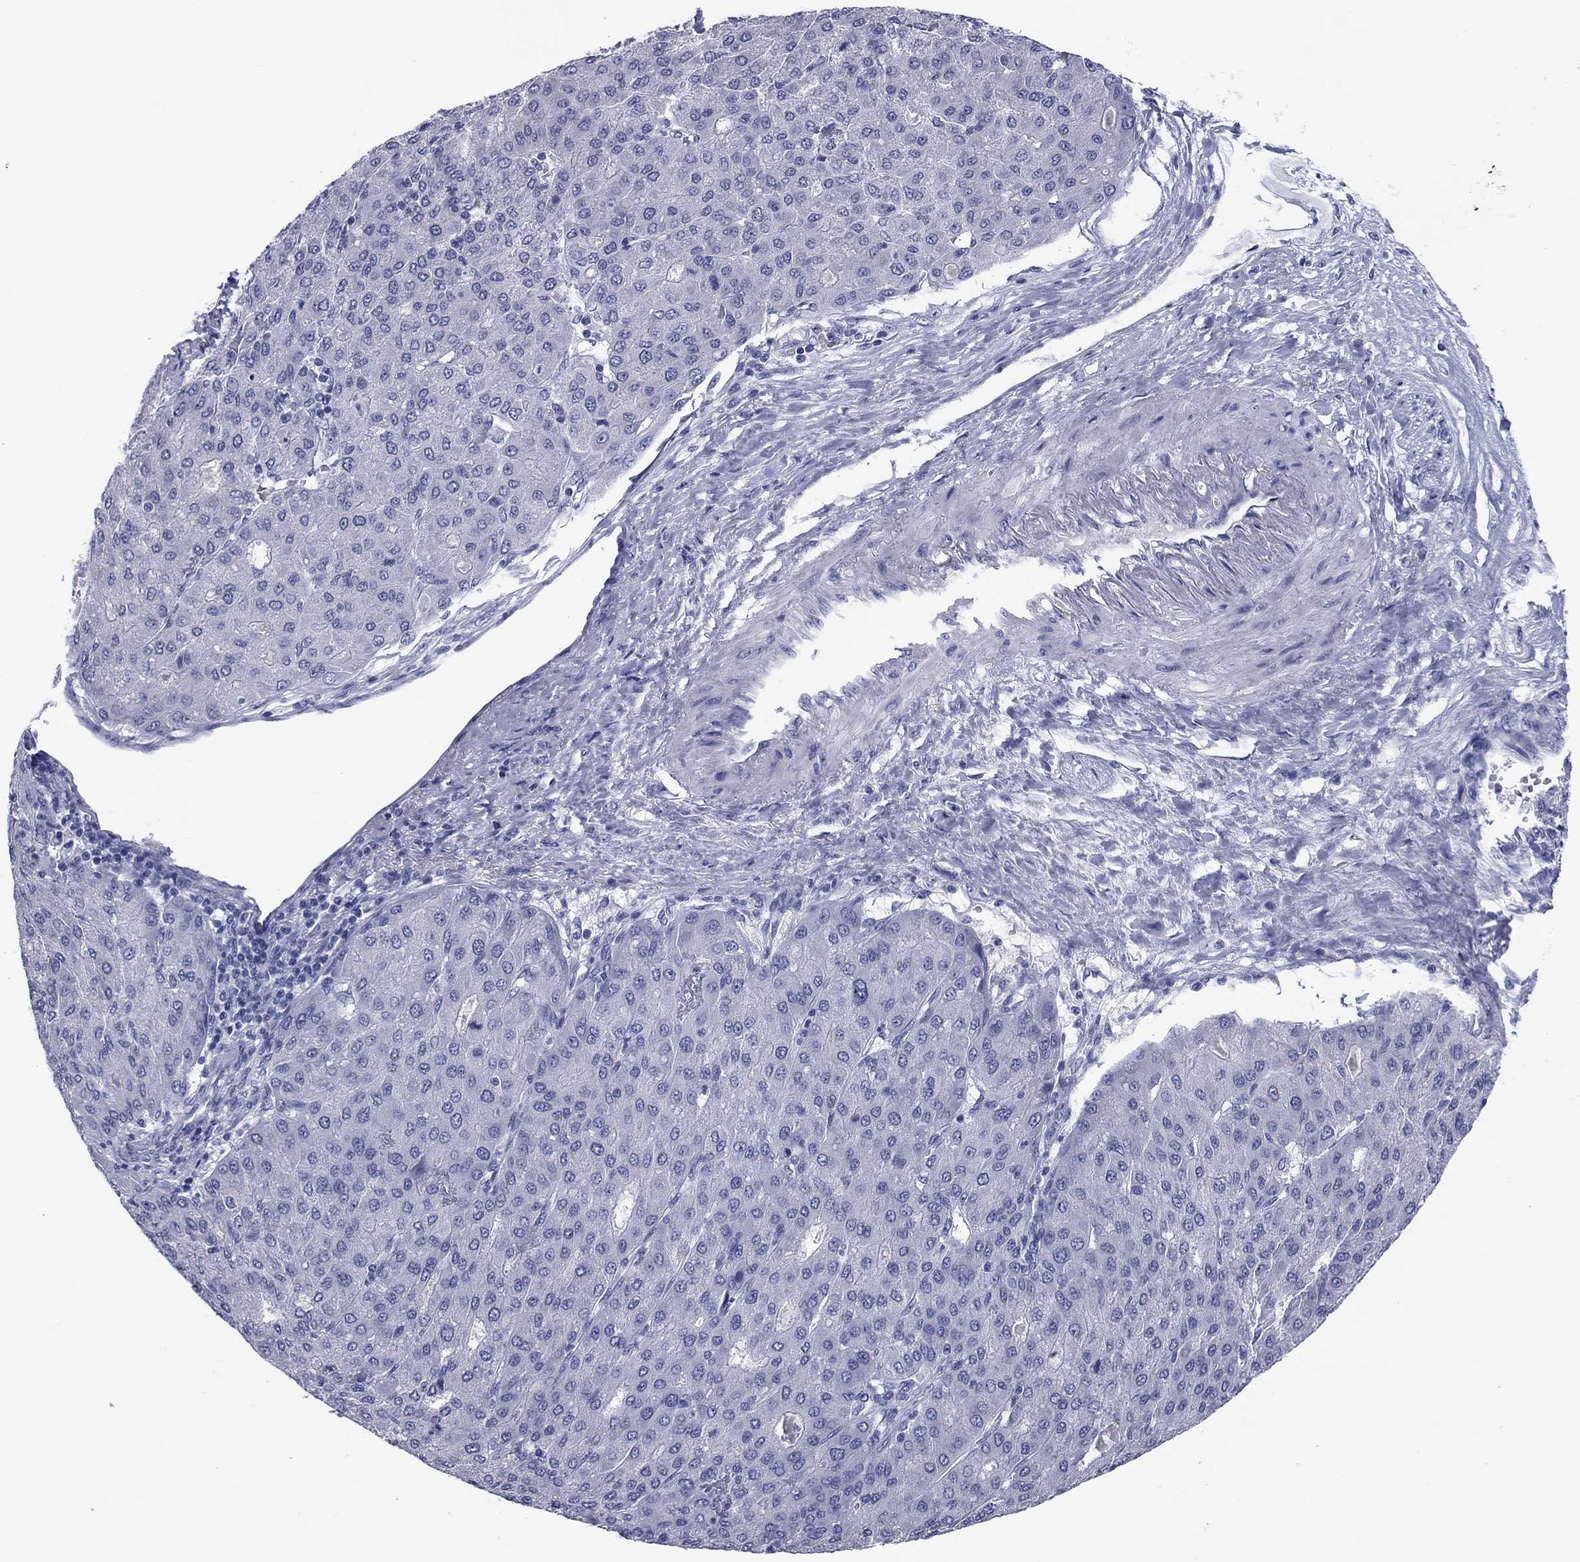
{"staining": {"intensity": "negative", "quantity": "none", "location": "none"}, "tissue": "liver cancer", "cell_type": "Tumor cells", "image_type": "cancer", "snomed": [{"axis": "morphology", "description": "Carcinoma, Hepatocellular, NOS"}, {"axis": "topography", "description": "Liver"}], "caption": "A high-resolution image shows immunohistochemistry staining of hepatocellular carcinoma (liver), which displays no significant expression in tumor cells.", "gene": "KCNH1", "patient": {"sex": "male", "age": 65}}